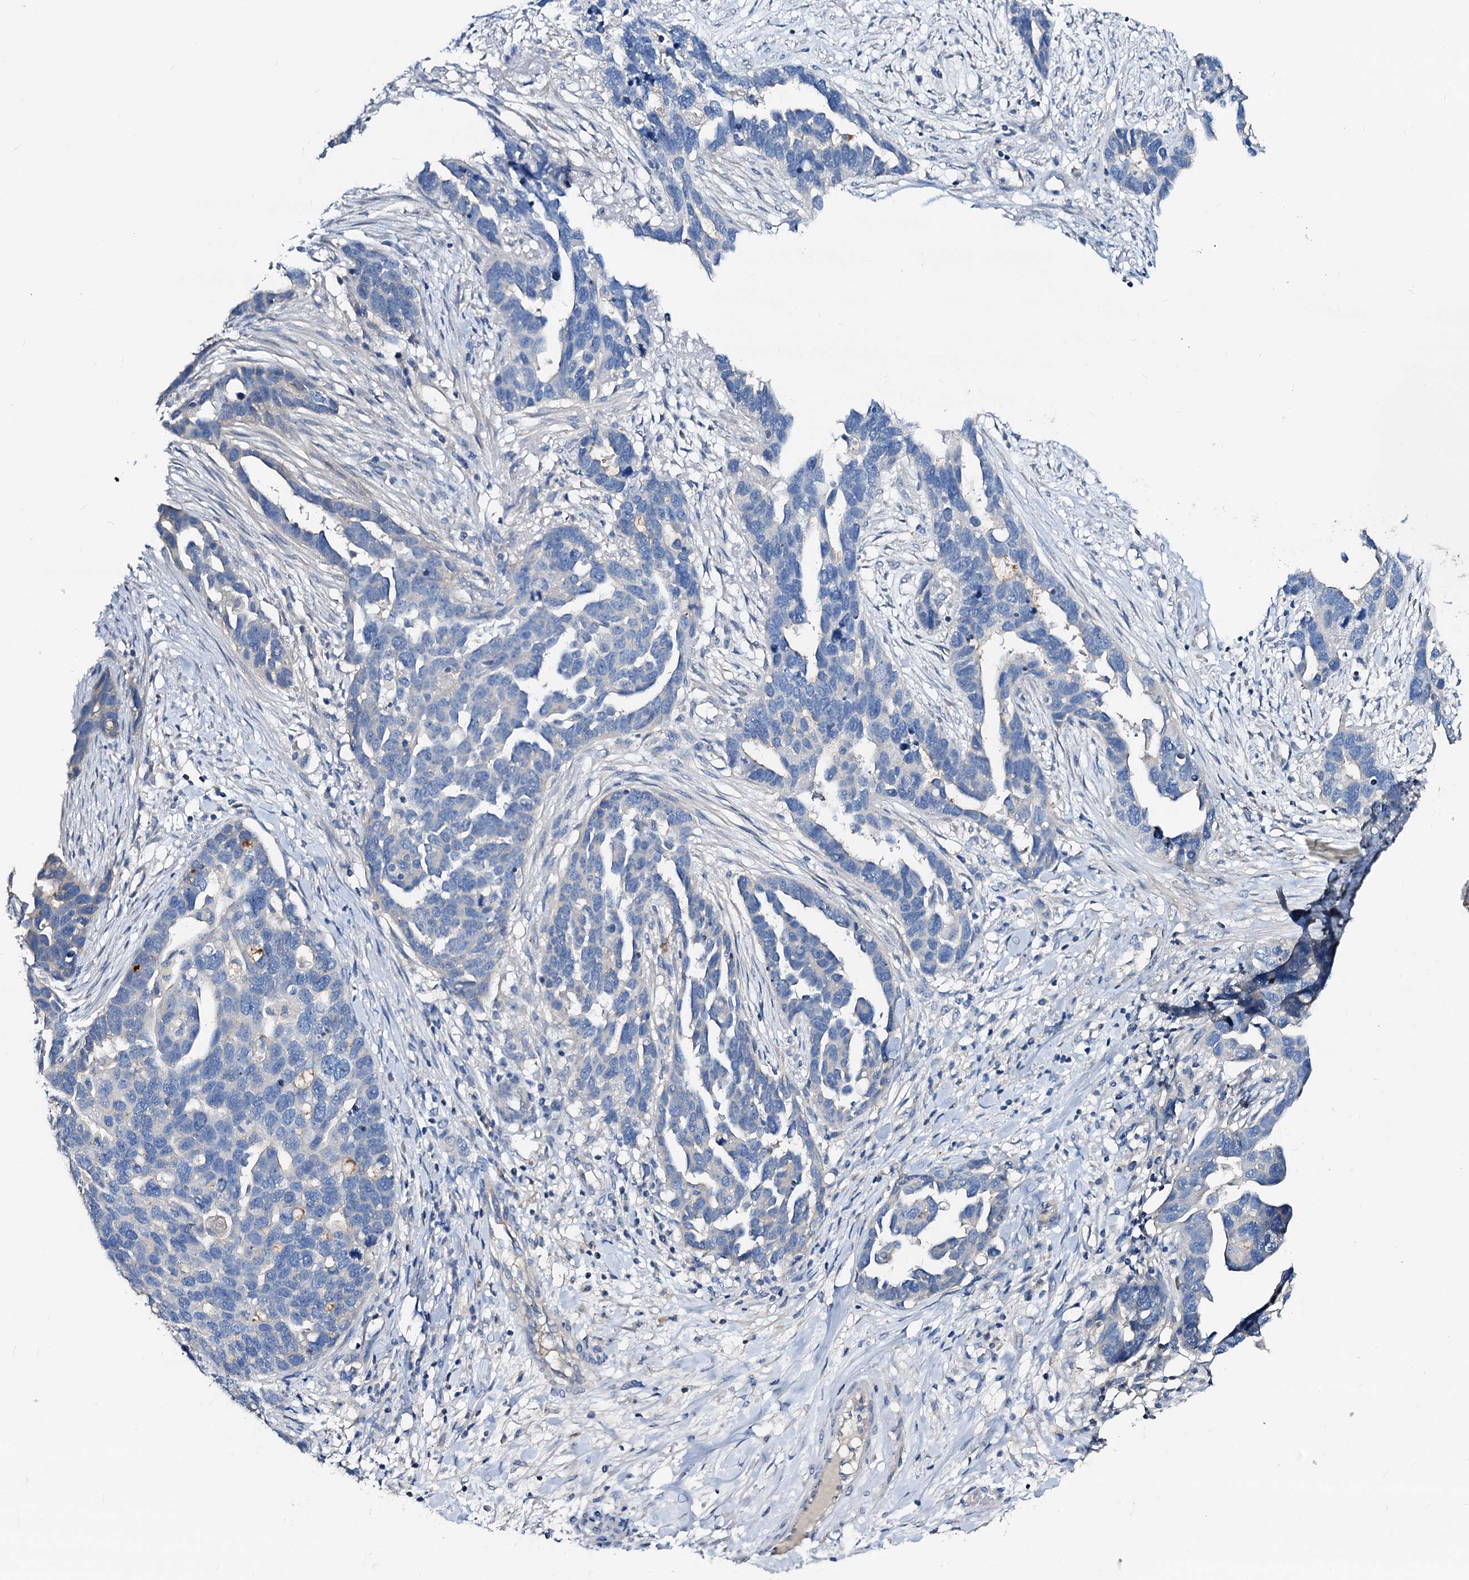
{"staining": {"intensity": "negative", "quantity": "none", "location": "none"}, "tissue": "ovarian cancer", "cell_type": "Tumor cells", "image_type": "cancer", "snomed": [{"axis": "morphology", "description": "Cystadenocarcinoma, serous, NOS"}, {"axis": "topography", "description": "Ovary"}], "caption": "Immunohistochemical staining of serous cystadenocarcinoma (ovarian) reveals no significant positivity in tumor cells.", "gene": "DYDC2", "patient": {"sex": "female", "age": 54}}